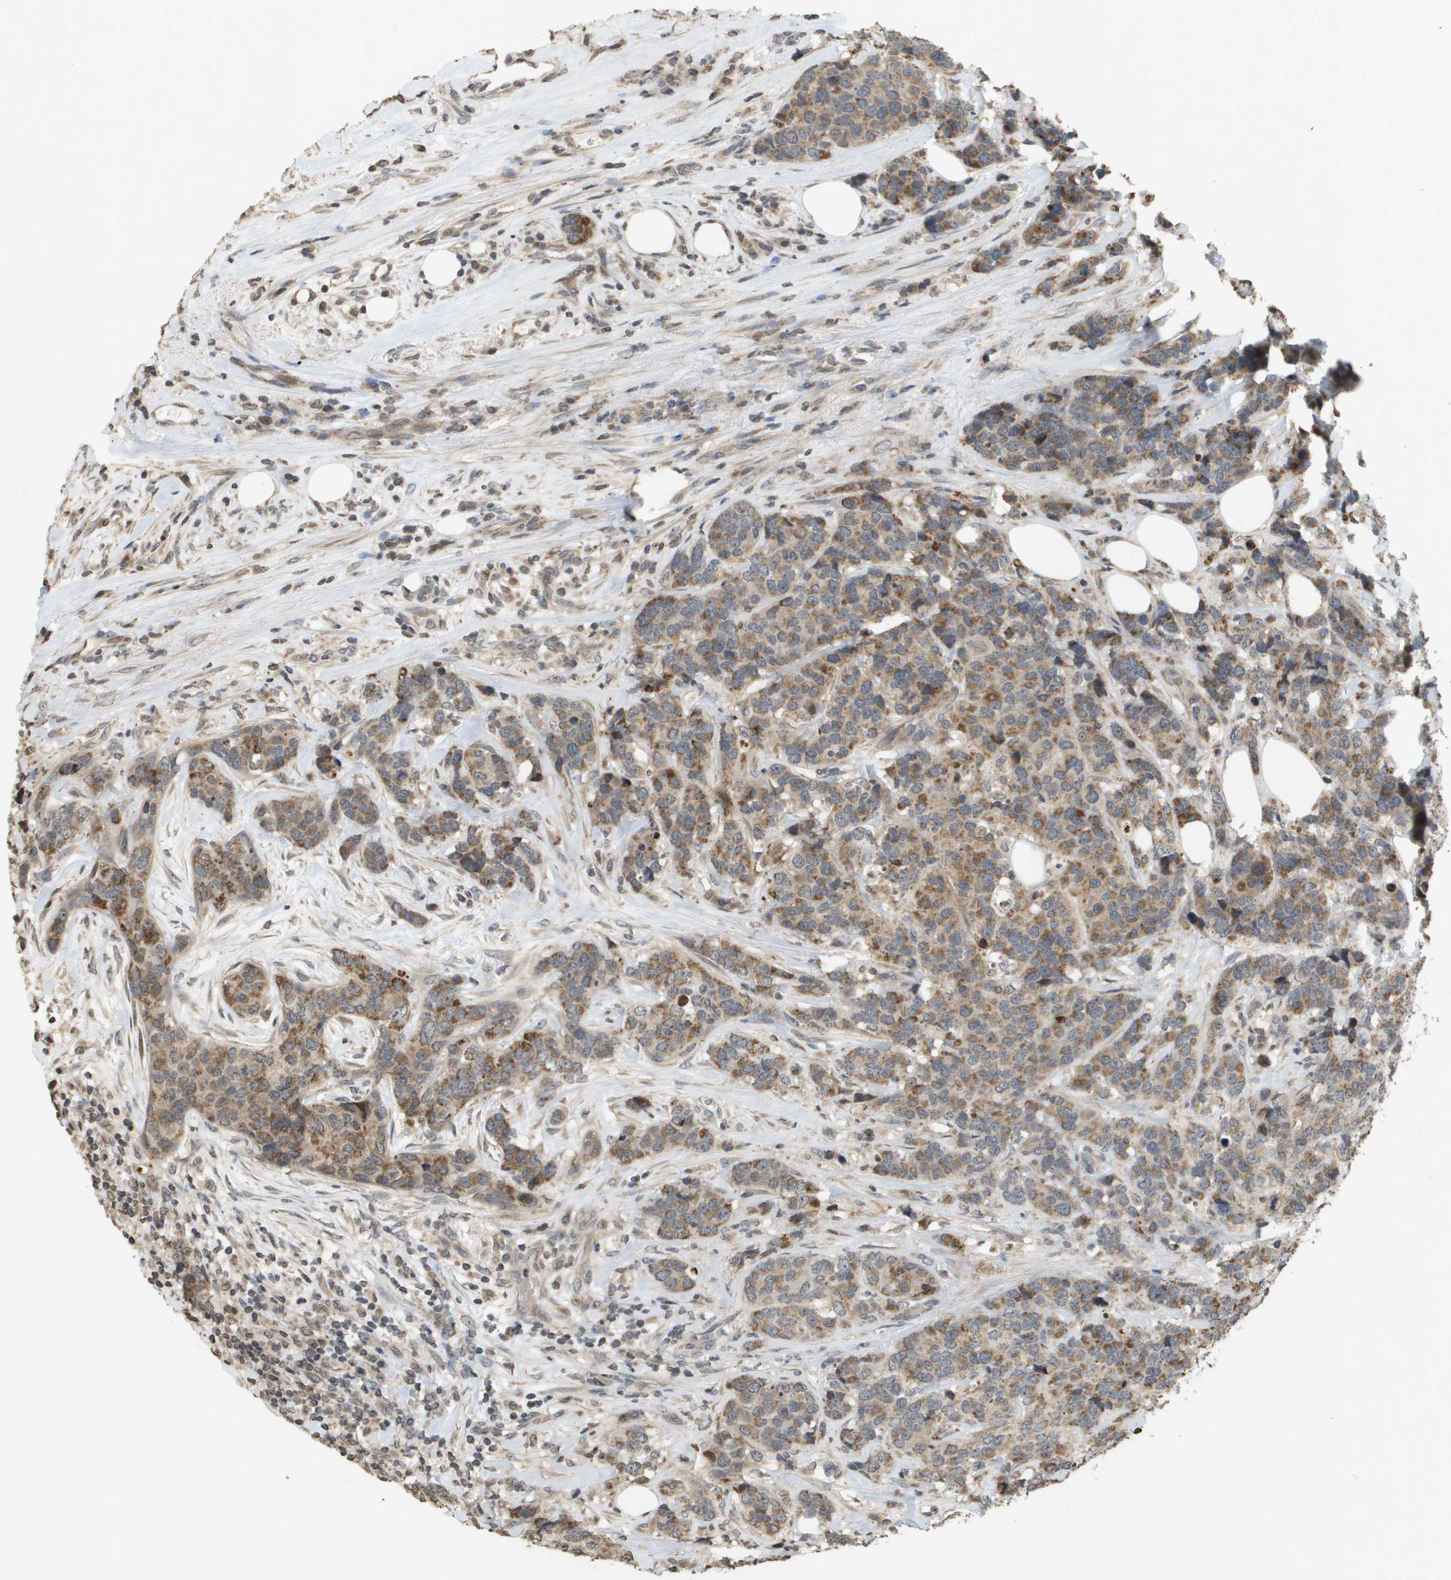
{"staining": {"intensity": "moderate", "quantity": ">75%", "location": "cytoplasmic/membranous"}, "tissue": "breast cancer", "cell_type": "Tumor cells", "image_type": "cancer", "snomed": [{"axis": "morphology", "description": "Lobular carcinoma"}, {"axis": "topography", "description": "Breast"}], "caption": "Human lobular carcinoma (breast) stained for a protein (brown) reveals moderate cytoplasmic/membranous positive expression in approximately >75% of tumor cells.", "gene": "RAB21", "patient": {"sex": "female", "age": 59}}